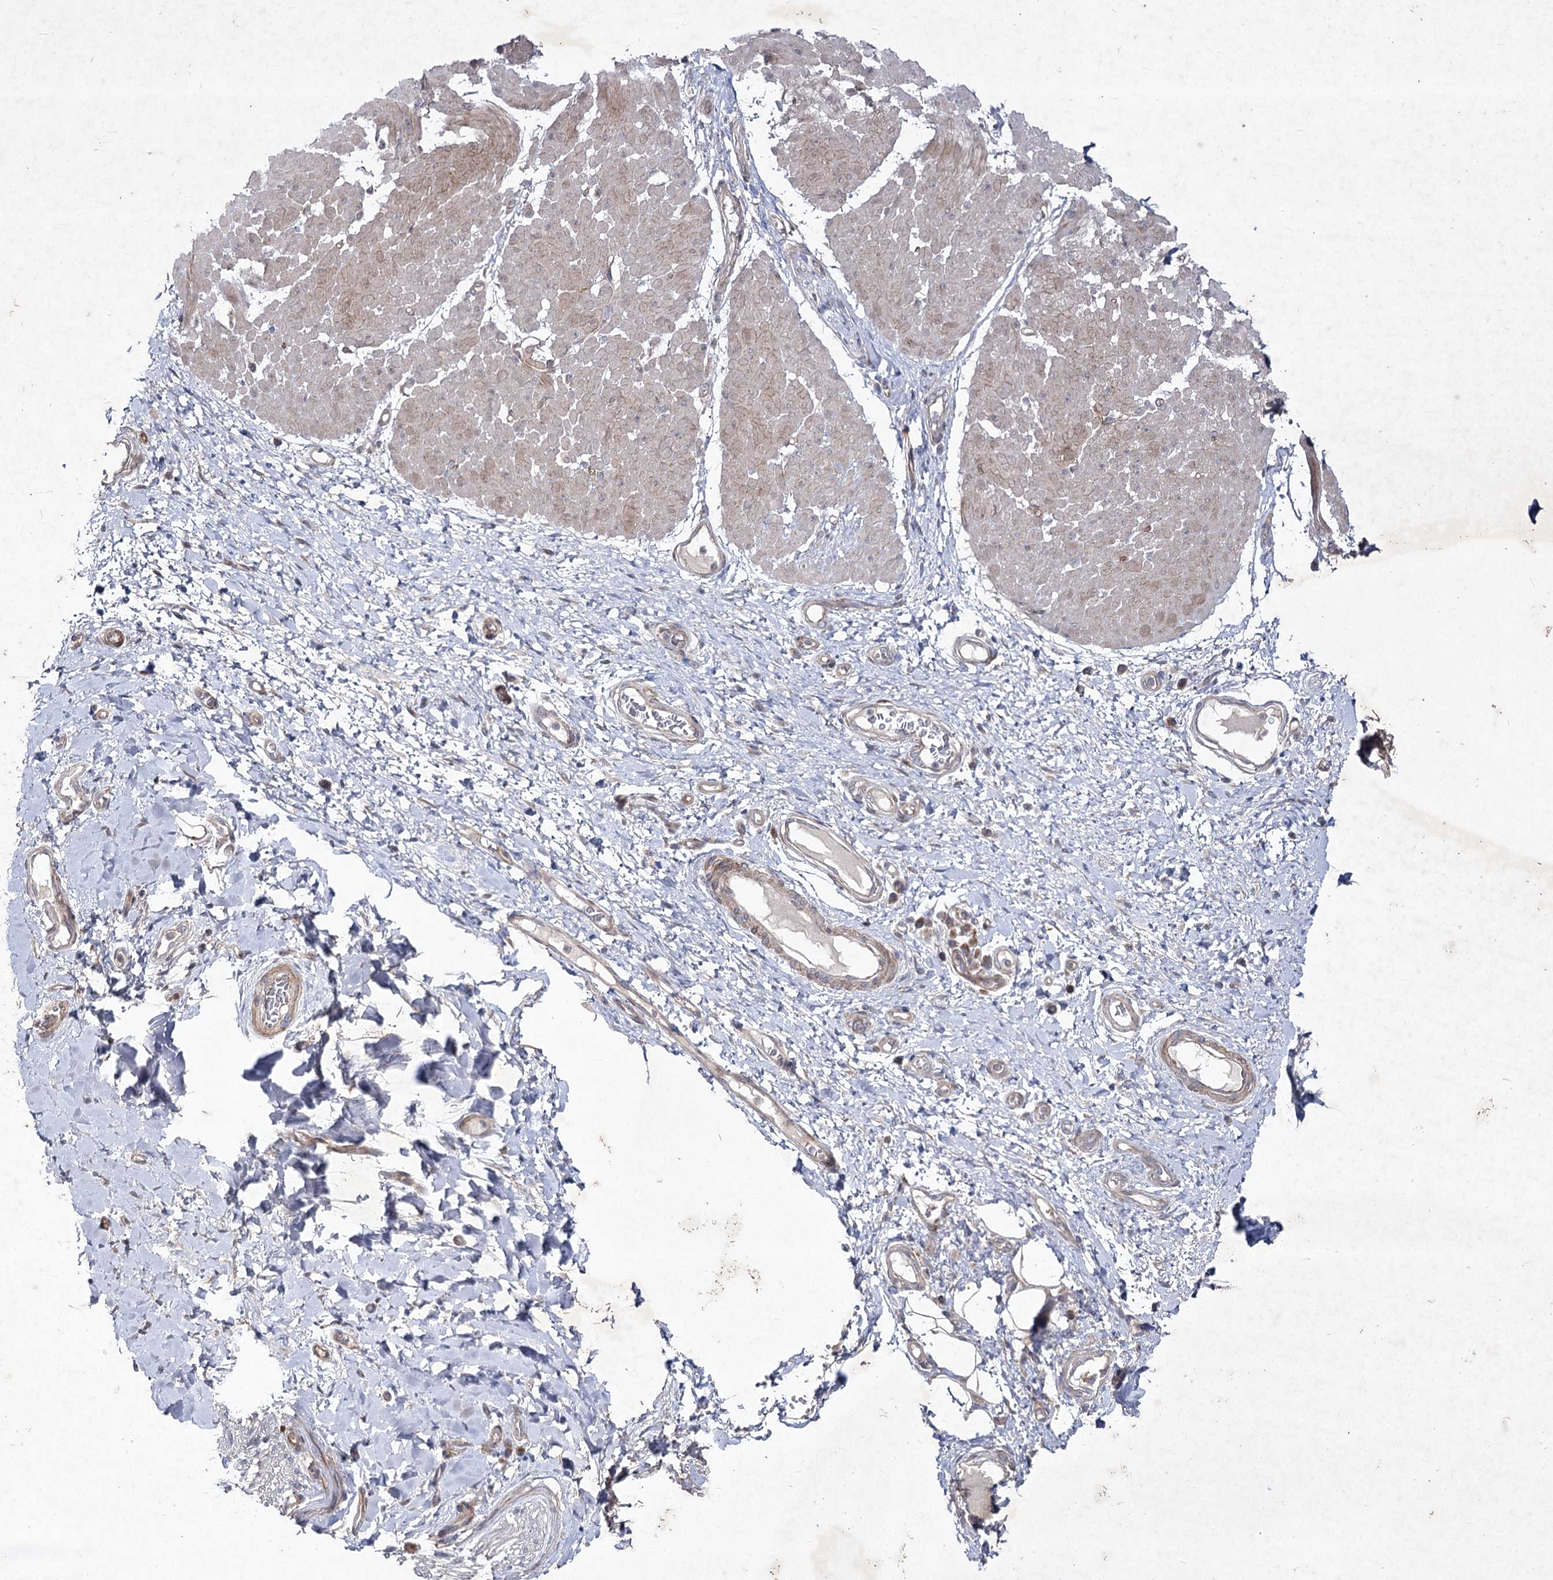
{"staining": {"intensity": "negative", "quantity": "none", "location": "none"}, "tissue": "adipose tissue", "cell_type": "Adipocytes", "image_type": "normal", "snomed": [{"axis": "morphology", "description": "Normal tissue, NOS"}, {"axis": "morphology", "description": "Adenocarcinoma, NOS"}, {"axis": "topography", "description": "Esophagus"}, {"axis": "topography", "description": "Stomach, upper"}, {"axis": "topography", "description": "Peripheral nerve tissue"}], "caption": "Adipocytes show no significant positivity in benign adipose tissue. (DAB immunohistochemistry (IHC) visualized using brightfield microscopy, high magnification).", "gene": "CIB2", "patient": {"sex": "male", "age": 62}}